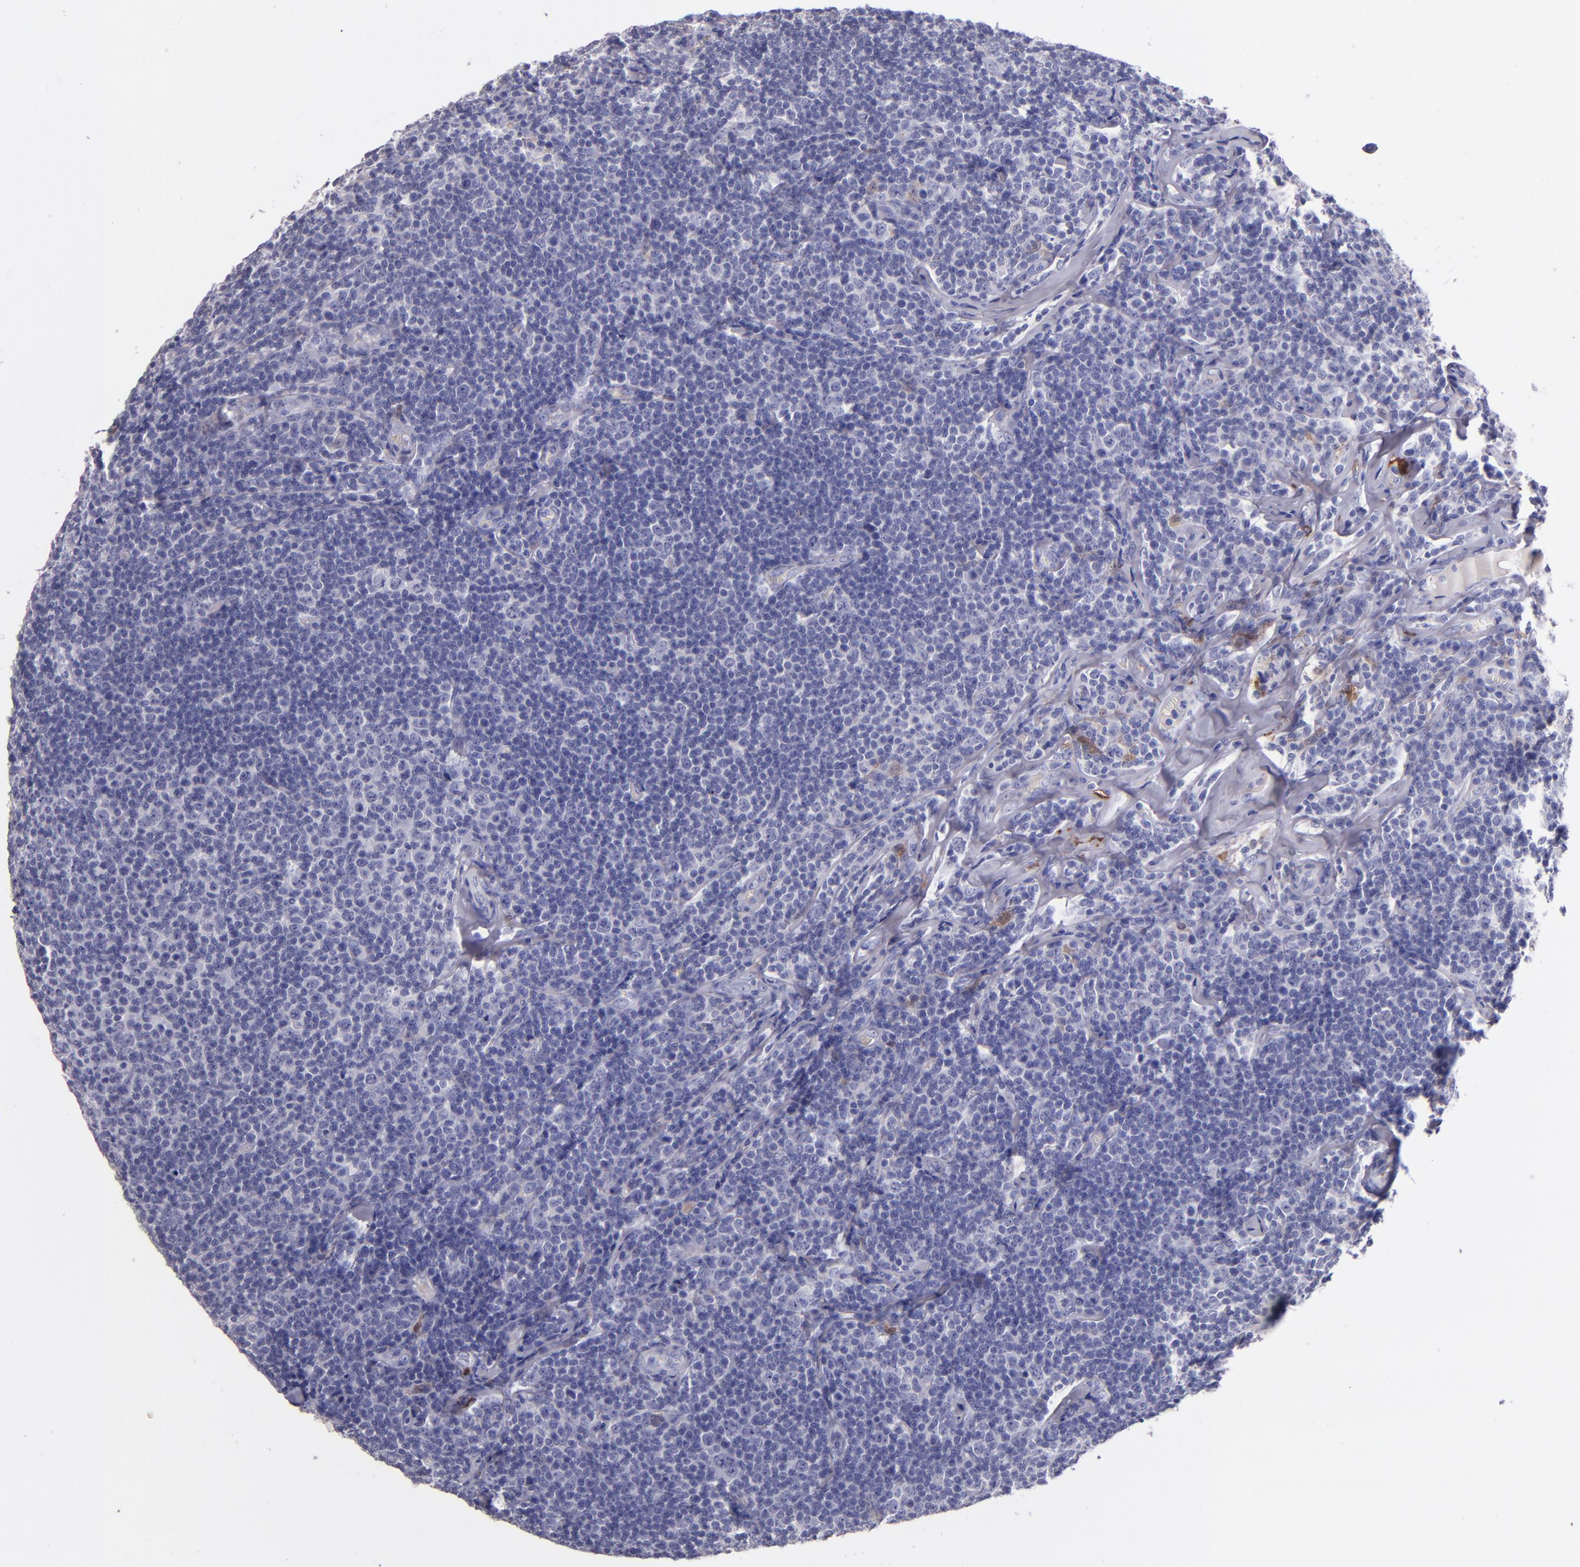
{"staining": {"intensity": "negative", "quantity": "none", "location": "none"}, "tissue": "lymphoma", "cell_type": "Tumor cells", "image_type": "cancer", "snomed": [{"axis": "morphology", "description": "Malignant lymphoma, non-Hodgkin's type, Low grade"}, {"axis": "topography", "description": "Lymph node"}], "caption": "DAB (3,3'-diaminobenzidine) immunohistochemical staining of lymphoma shows no significant positivity in tumor cells.", "gene": "F13A1", "patient": {"sex": "male", "age": 74}}